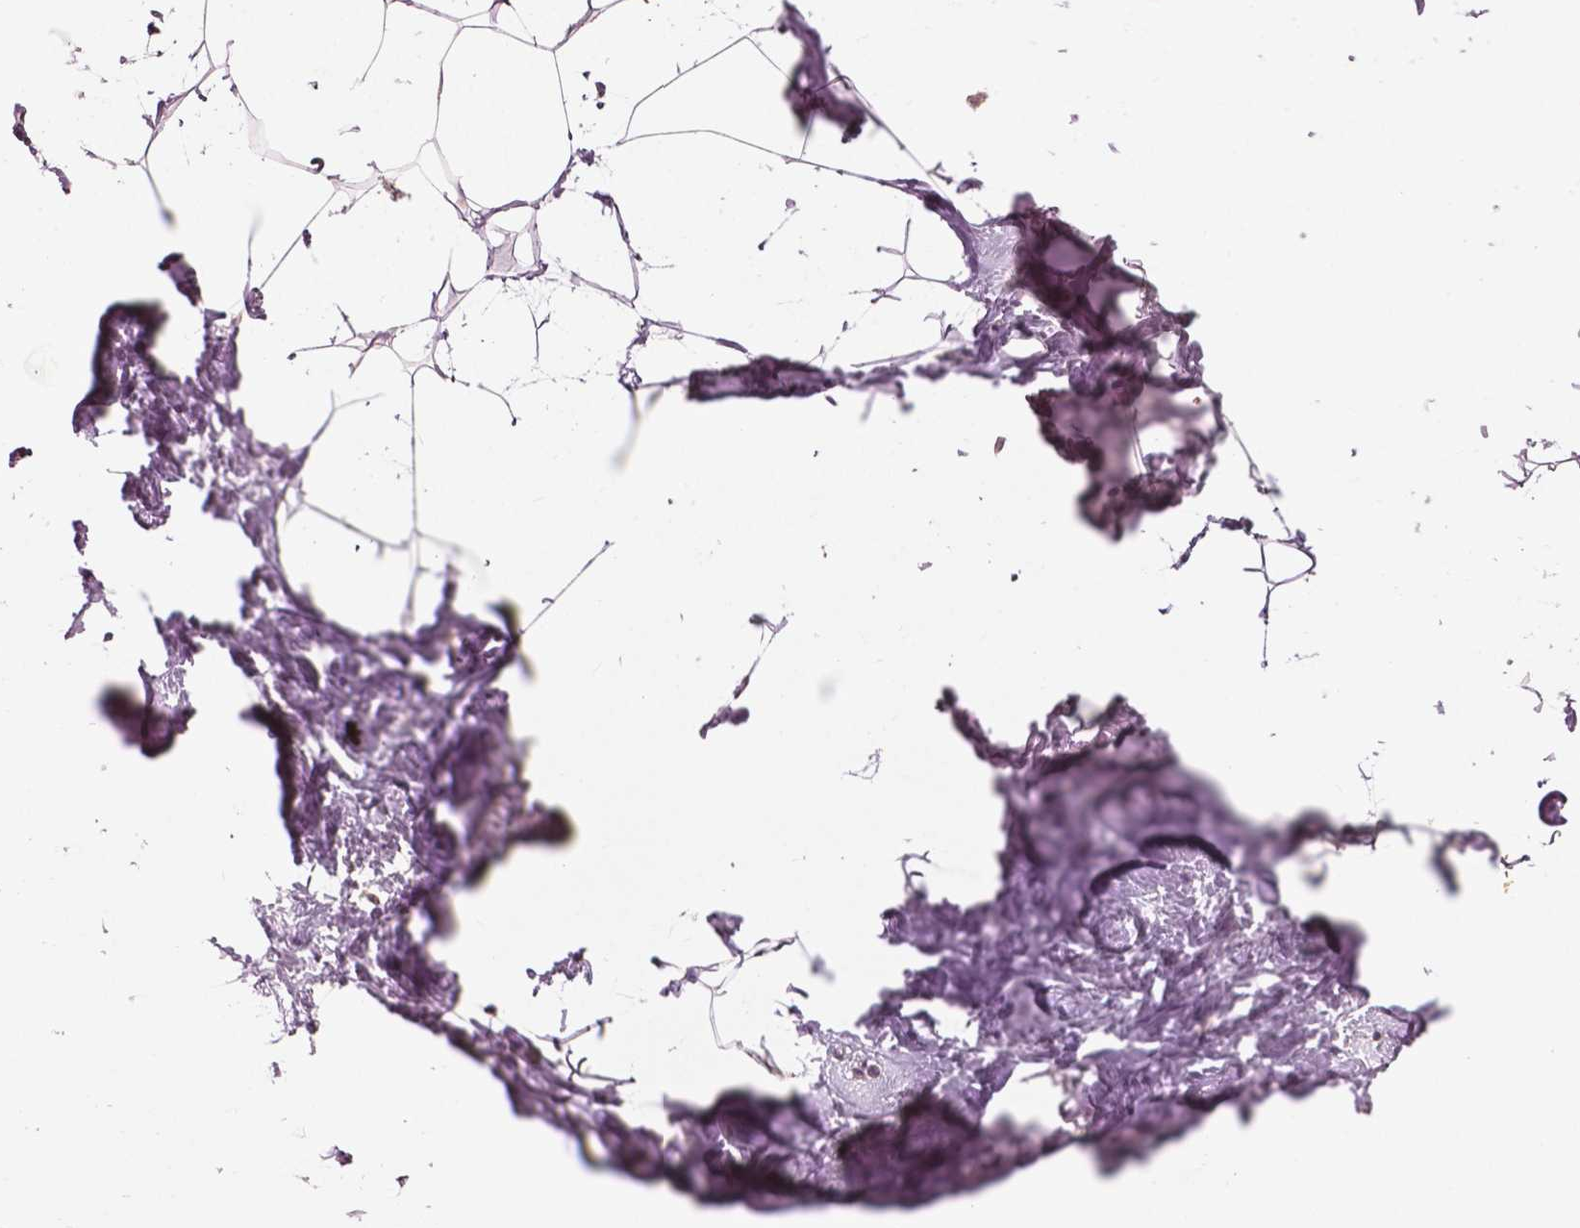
{"staining": {"intensity": "negative", "quantity": "none", "location": "none"}, "tissue": "breast", "cell_type": "Adipocytes", "image_type": "normal", "snomed": [{"axis": "morphology", "description": "Normal tissue, NOS"}, {"axis": "topography", "description": "Breast"}], "caption": "IHC micrograph of normal breast stained for a protein (brown), which exhibits no expression in adipocytes.", "gene": "MCL1", "patient": {"sex": "female", "age": 32}}